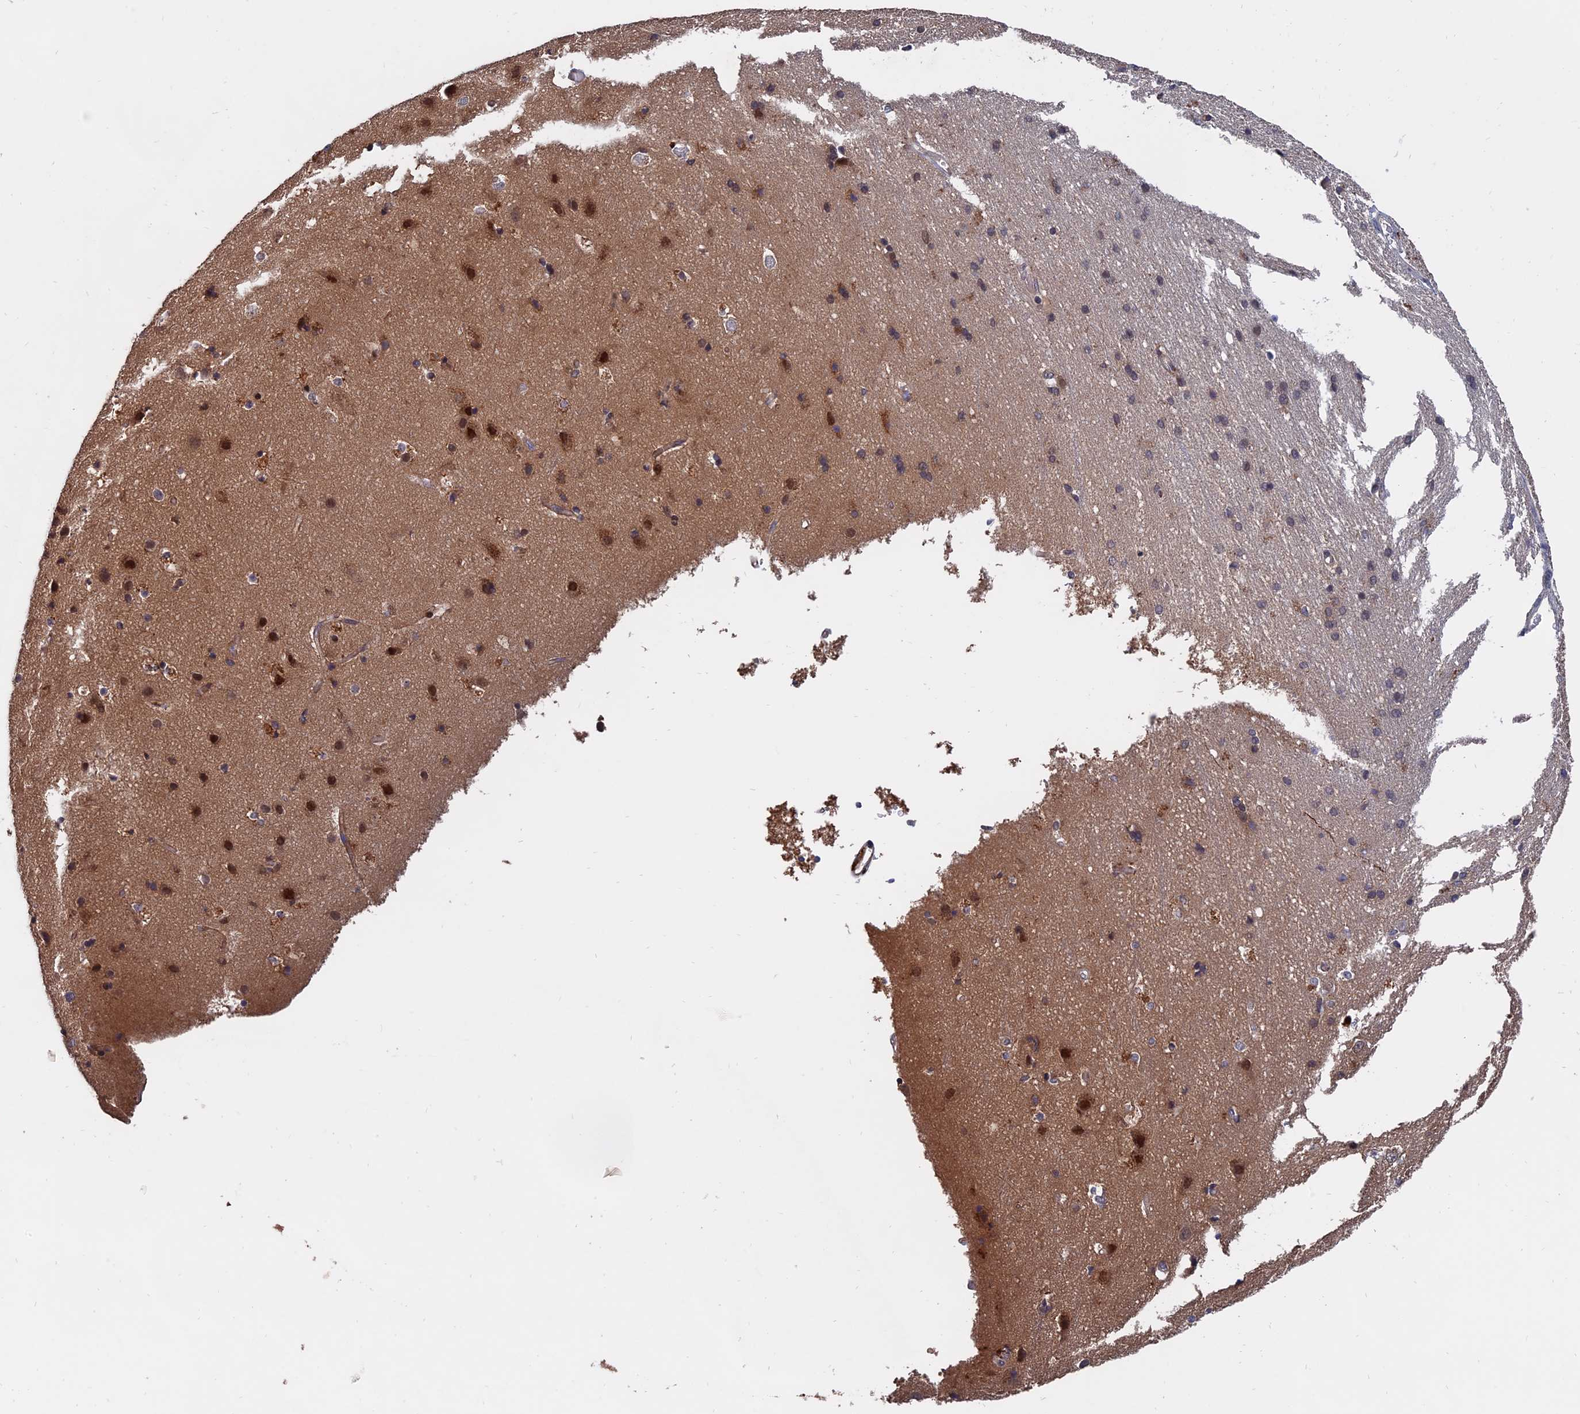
{"staining": {"intensity": "weak", "quantity": "25%-75%", "location": "cytoplasmic/membranous"}, "tissue": "cerebral cortex", "cell_type": "Endothelial cells", "image_type": "normal", "snomed": [{"axis": "morphology", "description": "Normal tissue, NOS"}, {"axis": "topography", "description": "Cerebral cortex"}], "caption": "Immunohistochemical staining of benign cerebral cortex shows low levels of weak cytoplasmic/membranous staining in about 25%-75% of endothelial cells. The protein of interest is stained brown, and the nuclei are stained in blue (DAB IHC with brightfield microscopy, high magnification).", "gene": "TRAPPC2L", "patient": {"sex": "male", "age": 54}}